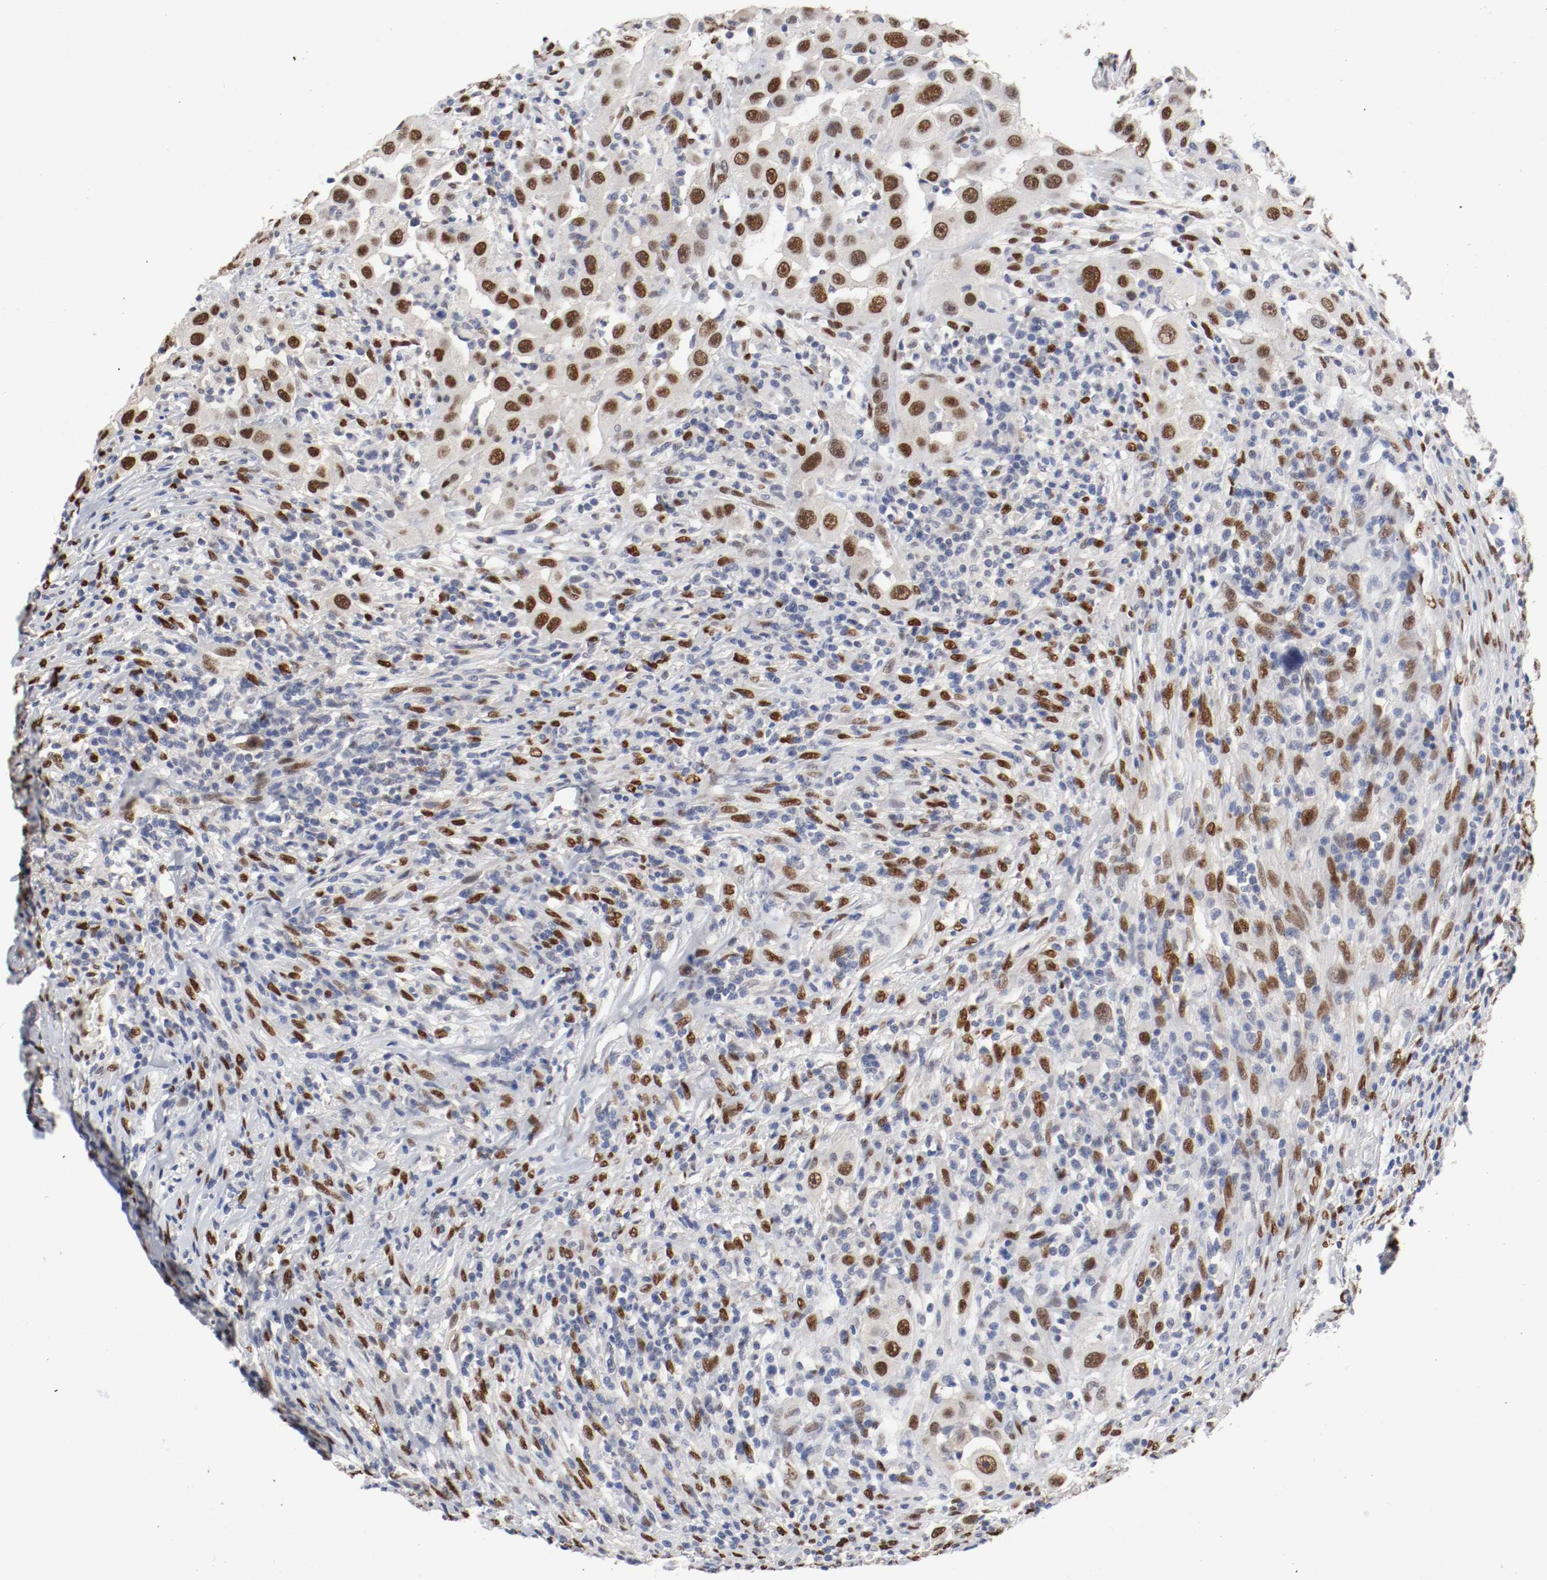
{"staining": {"intensity": "strong", "quantity": ">75%", "location": "nuclear"}, "tissue": "head and neck cancer", "cell_type": "Tumor cells", "image_type": "cancer", "snomed": [{"axis": "morphology", "description": "Carcinoma, NOS"}, {"axis": "topography", "description": "Head-Neck"}], "caption": "Carcinoma (head and neck) stained with a protein marker demonstrates strong staining in tumor cells.", "gene": "FOSL2", "patient": {"sex": "male", "age": 87}}